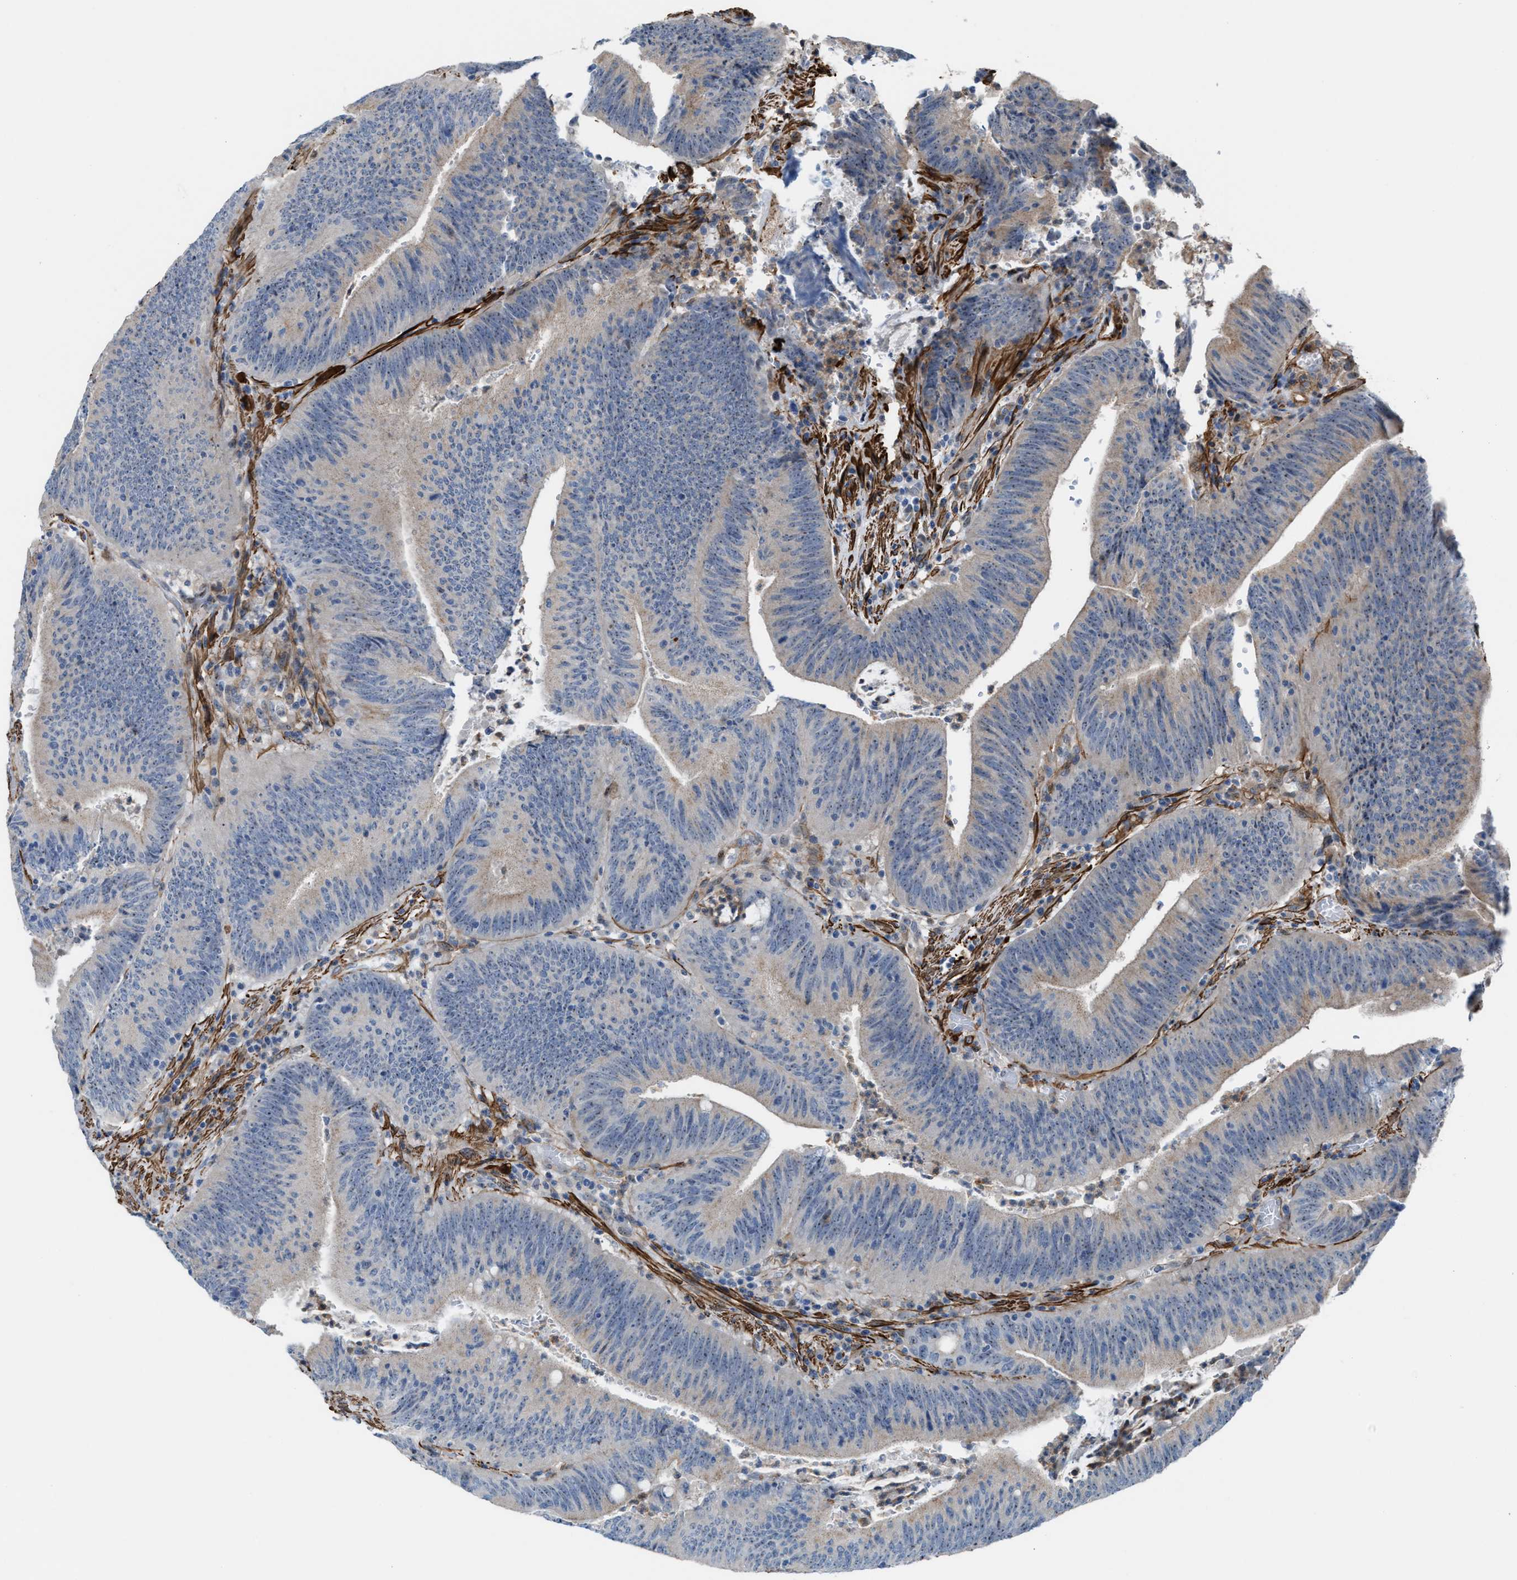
{"staining": {"intensity": "weak", "quantity": "25%-75%", "location": "nuclear"}, "tissue": "colorectal cancer", "cell_type": "Tumor cells", "image_type": "cancer", "snomed": [{"axis": "morphology", "description": "Normal tissue, NOS"}, {"axis": "morphology", "description": "Adenocarcinoma, NOS"}, {"axis": "topography", "description": "Rectum"}], "caption": "This is a histology image of IHC staining of adenocarcinoma (colorectal), which shows weak positivity in the nuclear of tumor cells.", "gene": "NQO2", "patient": {"sex": "female", "age": 66}}